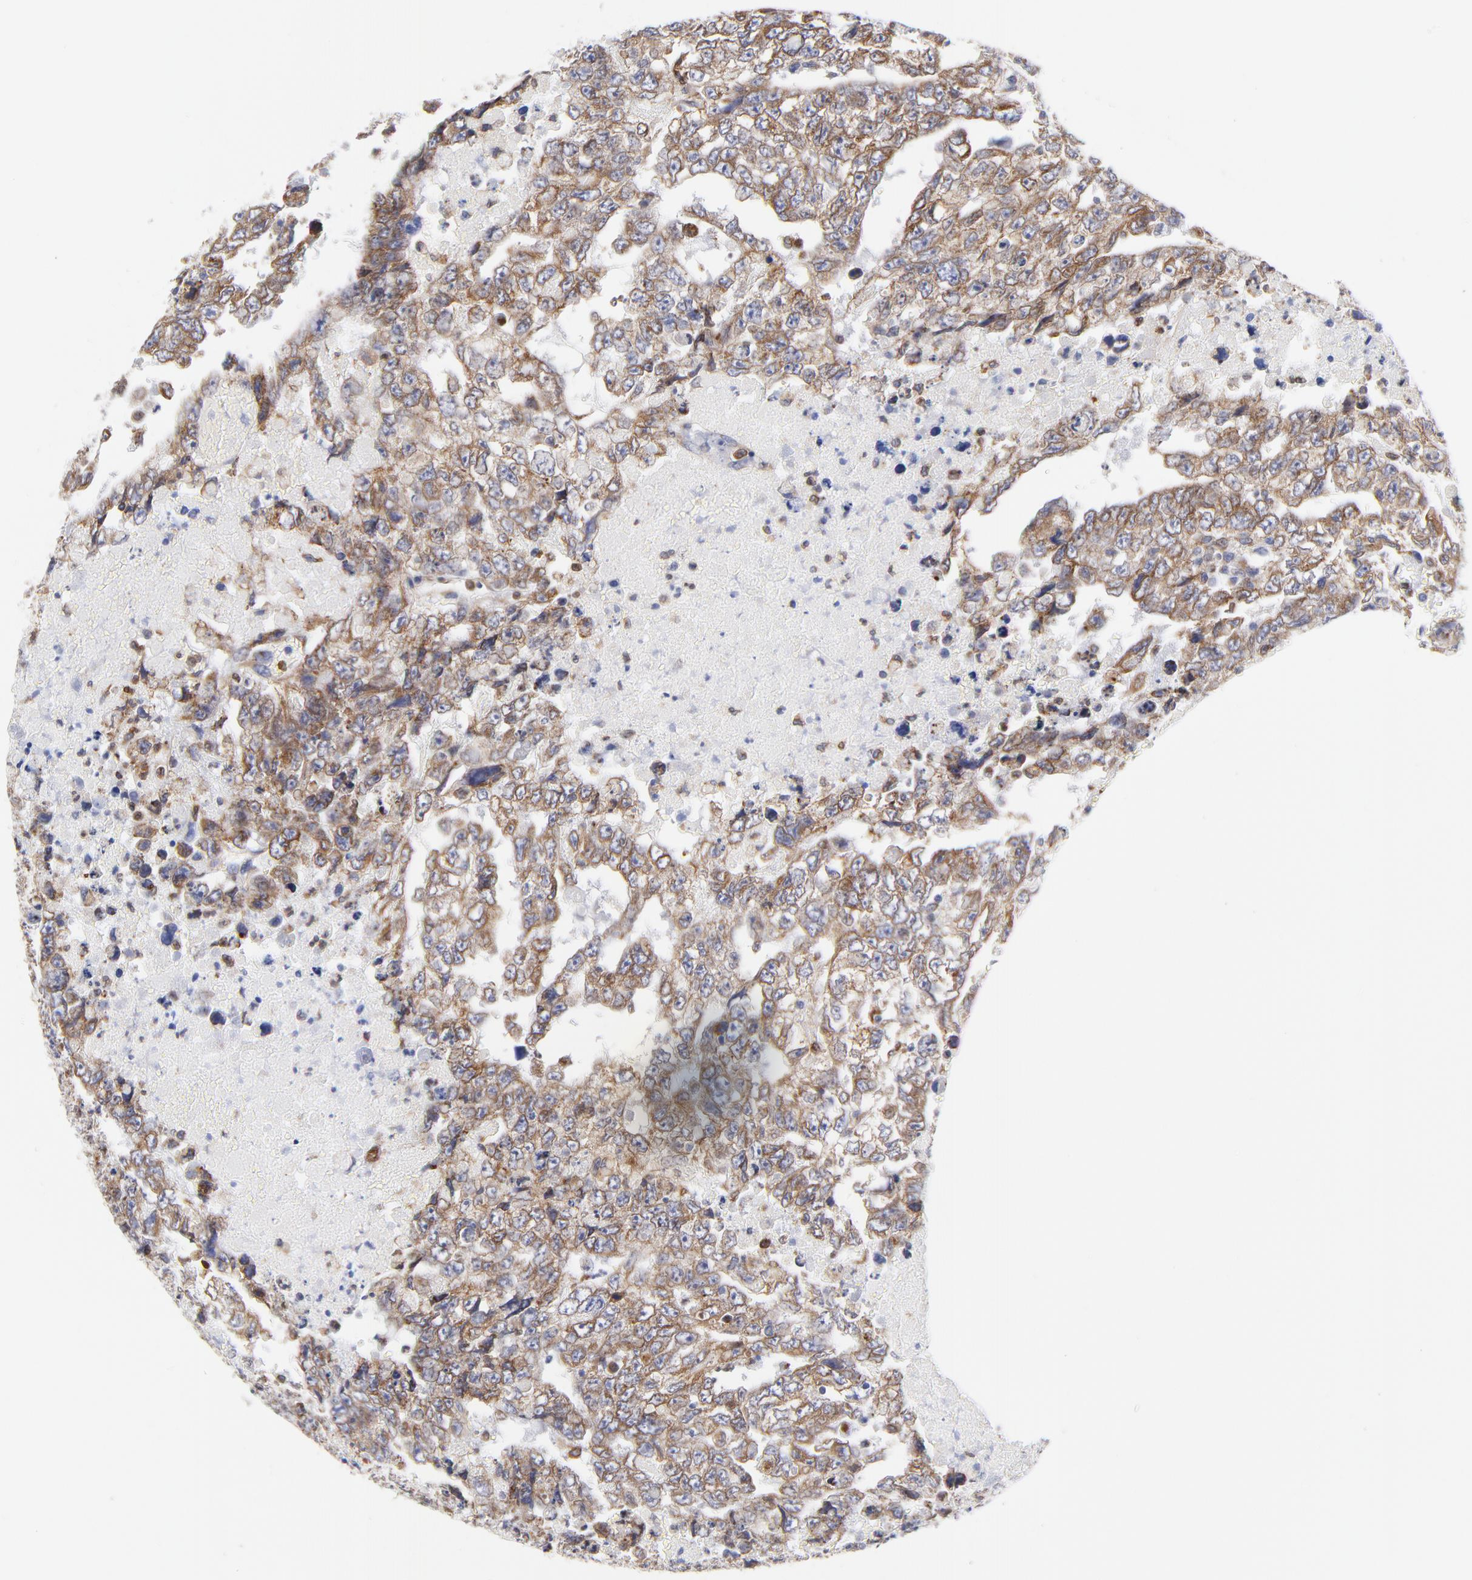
{"staining": {"intensity": "moderate", "quantity": ">75%", "location": "cytoplasmic/membranous"}, "tissue": "testis cancer", "cell_type": "Tumor cells", "image_type": "cancer", "snomed": [{"axis": "morphology", "description": "Carcinoma, Embryonal, NOS"}, {"axis": "topography", "description": "Testis"}], "caption": "Testis embryonal carcinoma stained with a brown dye reveals moderate cytoplasmic/membranous positive staining in about >75% of tumor cells.", "gene": "MOSPD2", "patient": {"sex": "male", "age": 36}}